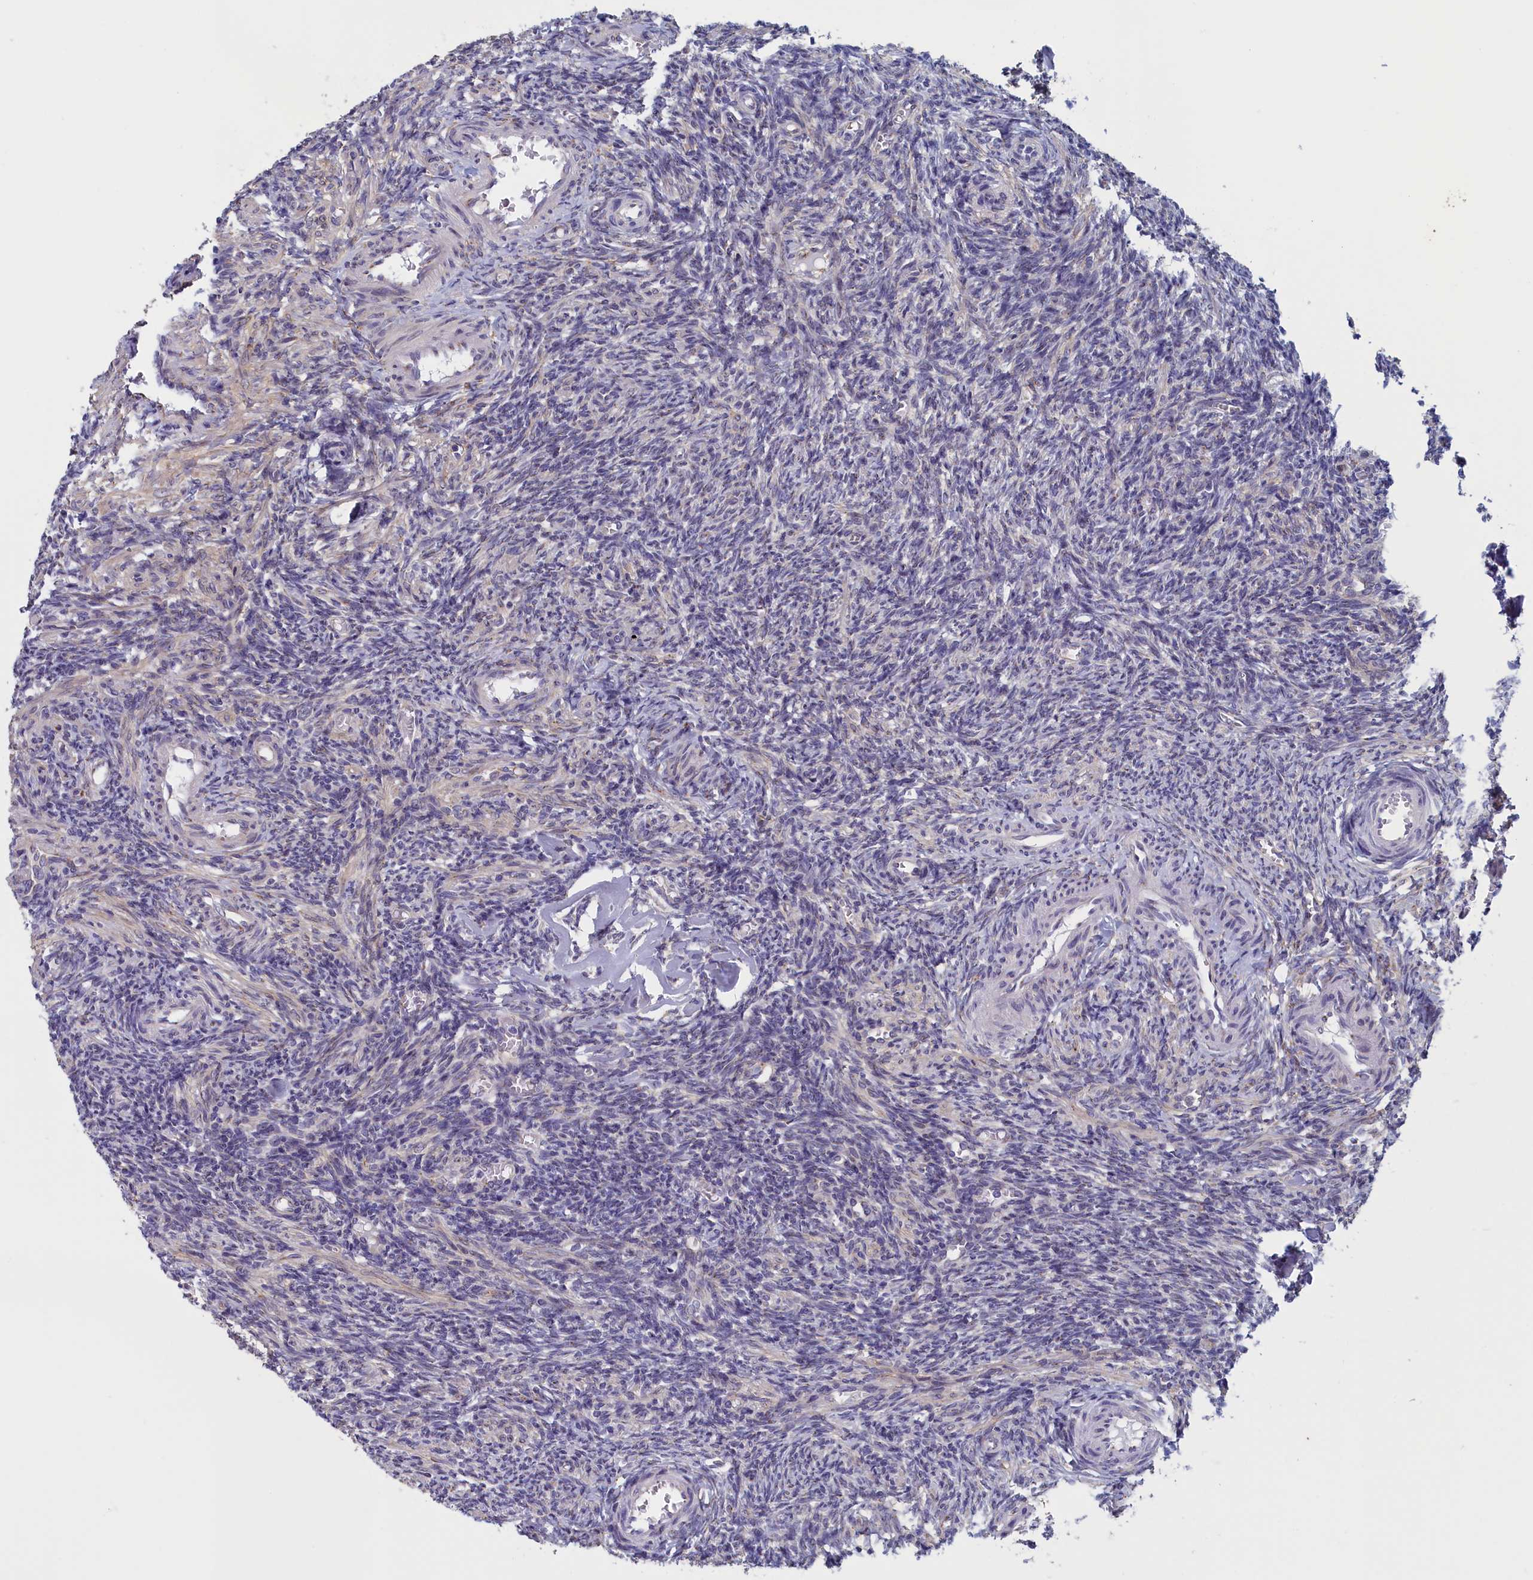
{"staining": {"intensity": "moderate", "quantity": "<25%", "location": "cytoplasmic/membranous"}, "tissue": "ovary", "cell_type": "Follicle cells", "image_type": "normal", "snomed": [{"axis": "morphology", "description": "Normal tissue, NOS"}, {"axis": "topography", "description": "Ovary"}], "caption": "Brown immunohistochemical staining in unremarkable human ovary demonstrates moderate cytoplasmic/membranous staining in about <25% of follicle cells. (brown staining indicates protein expression, while blue staining denotes nuclei).", "gene": "CCDC68", "patient": {"sex": "female", "age": 27}}